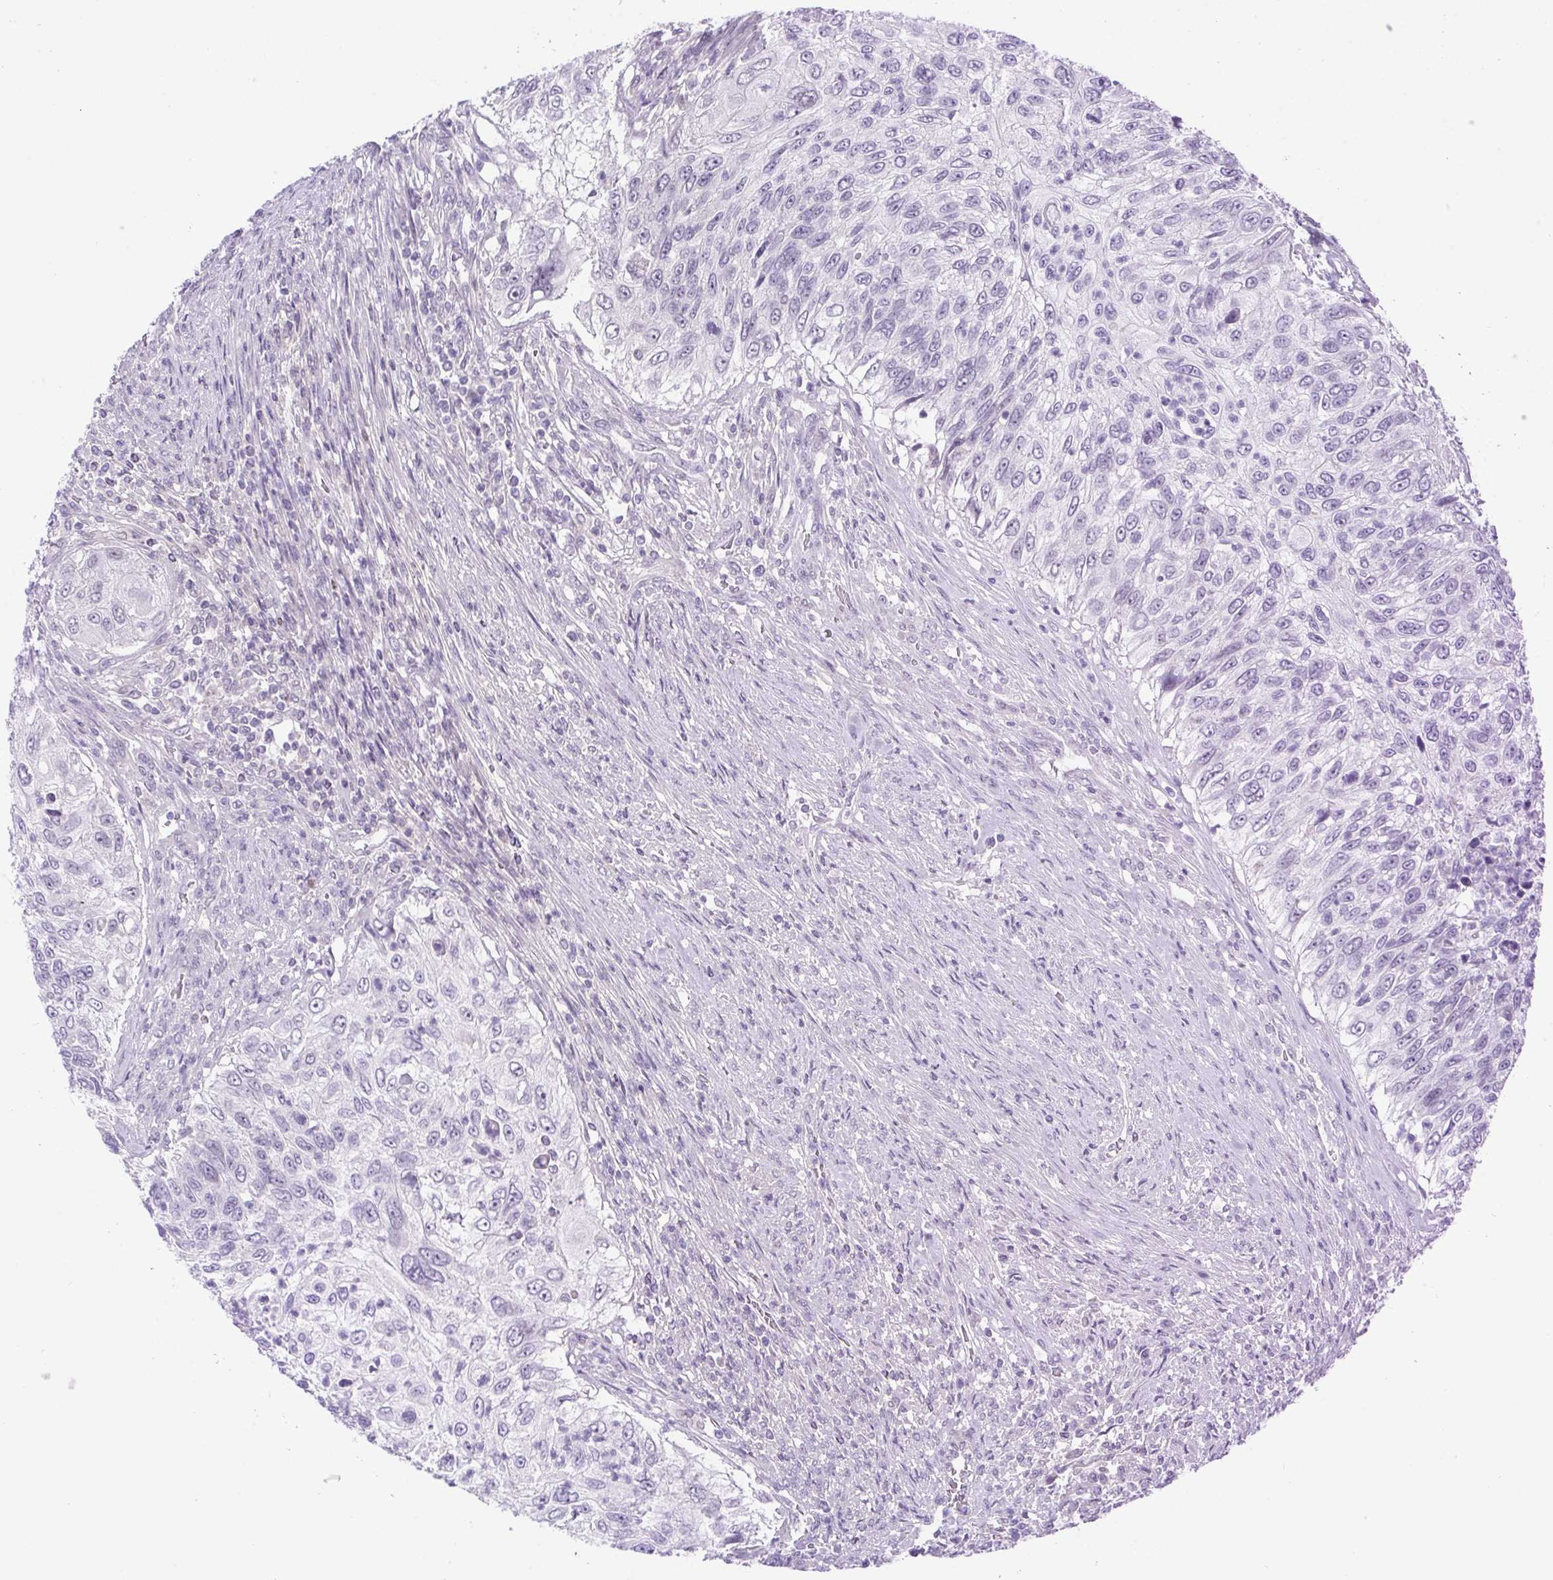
{"staining": {"intensity": "negative", "quantity": "none", "location": "none"}, "tissue": "urothelial cancer", "cell_type": "Tumor cells", "image_type": "cancer", "snomed": [{"axis": "morphology", "description": "Urothelial carcinoma, High grade"}, {"axis": "topography", "description": "Urinary bladder"}], "caption": "IHC micrograph of human urothelial cancer stained for a protein (brown), which displays no expression in tumor cells. (DAB immunohistochemistry with hematoxylin counter stain).", "gene": "UBE2Q1", "patient": {"sex": "female", "age": 60}}